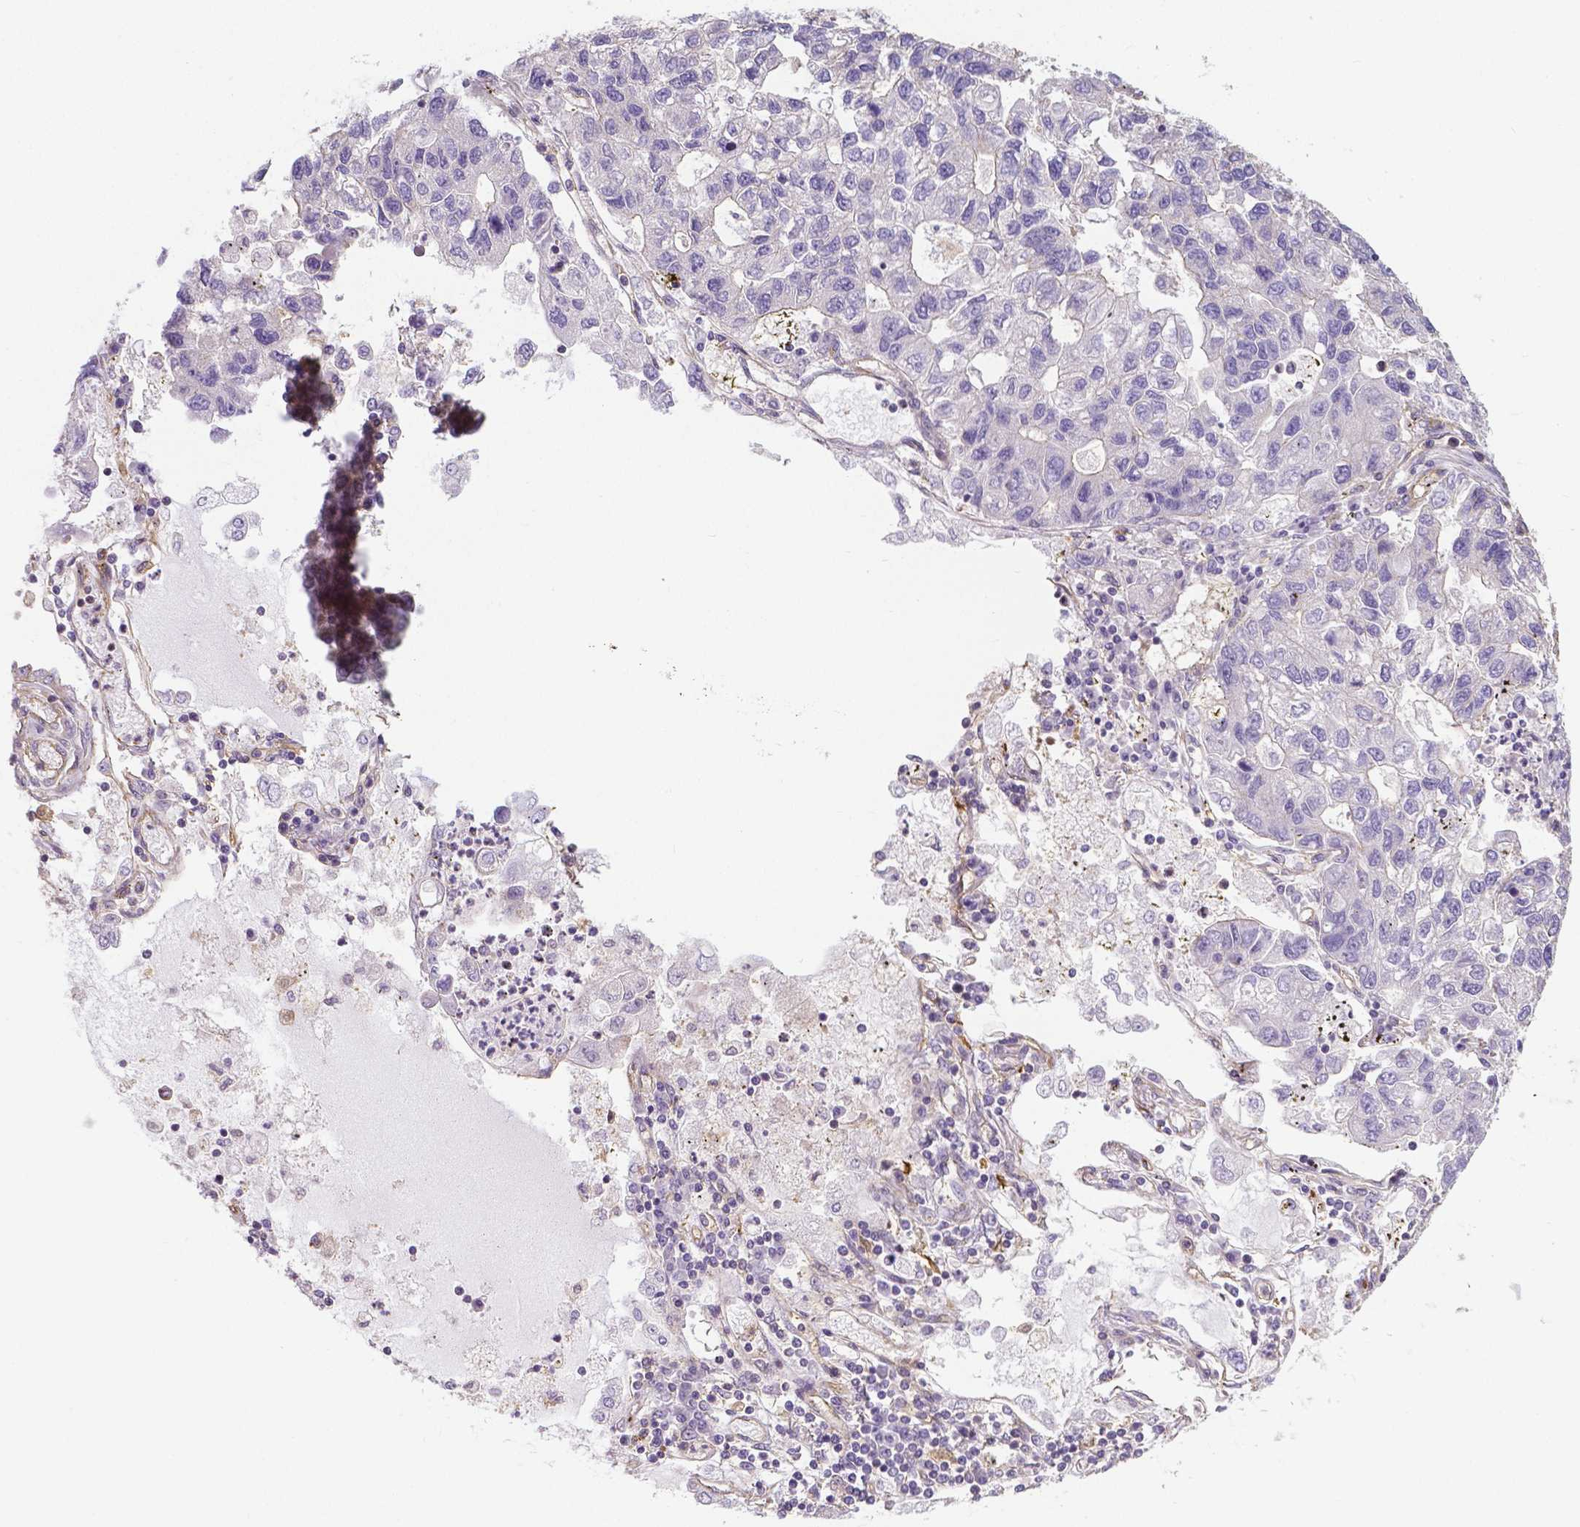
{"staining": {"intensity": "negative", "quantity": "none", "location": "none"}, "tissue": "lung cancer", "cell_type": "Tumor cells", "image_type": "cancer", "snomed": [{"axis": "morphology", "description": "Adenocarcinoma, NOS"}, {"axis": "topography", "description": "Bronchus"}, {"axis": "topography", "description": "Lung"}], "caption": "The histopathology image exhibits no staining of tumor cells in adenocarcinoma (lung).", "gene": "CRMP1", "patient": {"sex": "female", "age": 51}}